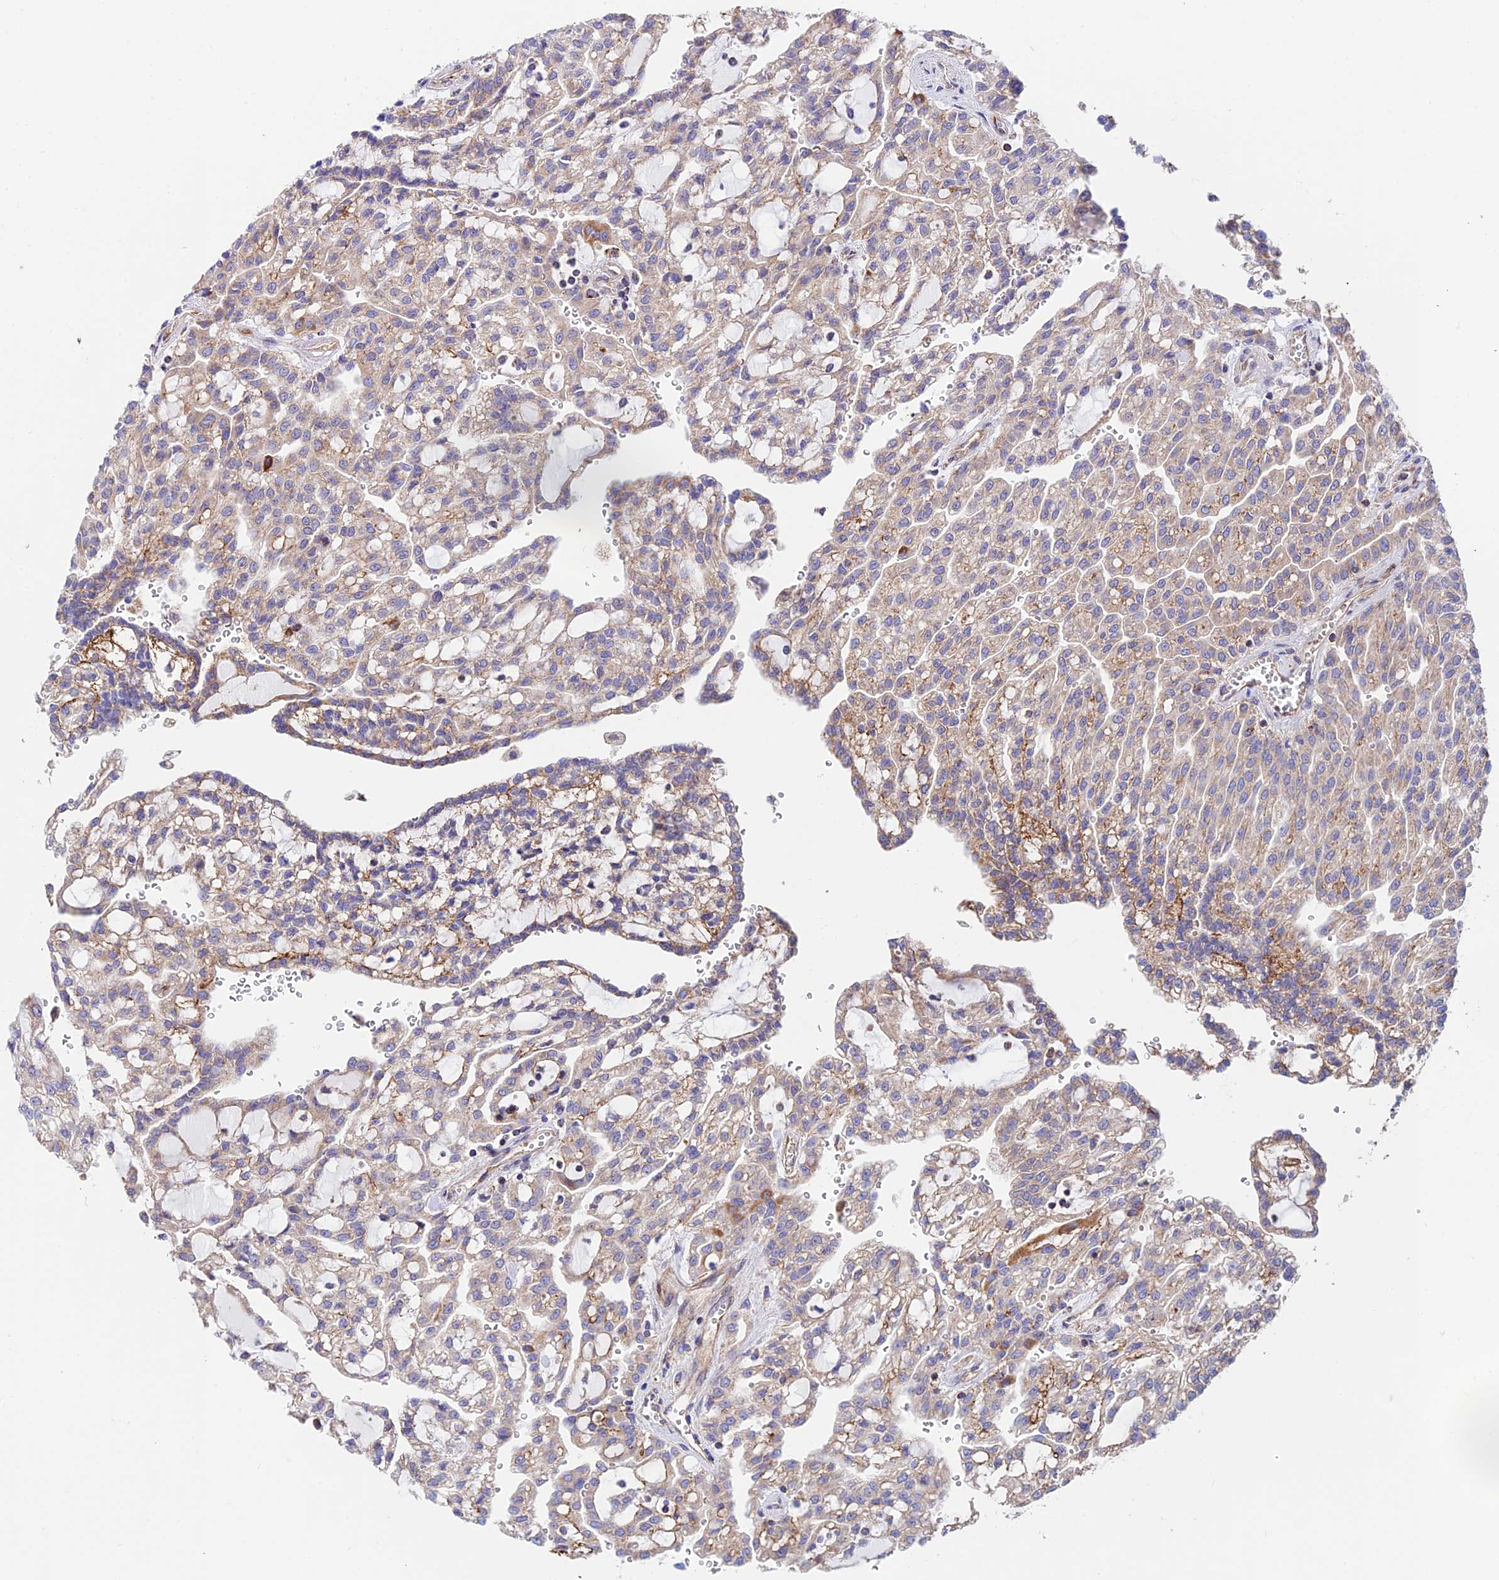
{"staining": {"intensity": "weak", "quantity": "25%-75%", "location": "cytoplasmic/membranous"}, "tissue": "renal cancer", "cell_type": "Tumor cells", "image_type": "cancer", "snomed": [{"axis": "morphology", "description": "Adenocarcinoma, NOS"}, {"axis": "topography", "description": "Kidney"}], "caption": "Human renal cancer (adenocarcinoma) stained with a protein marker shows weak staining in tumor cells.", "gene": "VPS13C", "patient": {"sex": "male", "age": 63}}